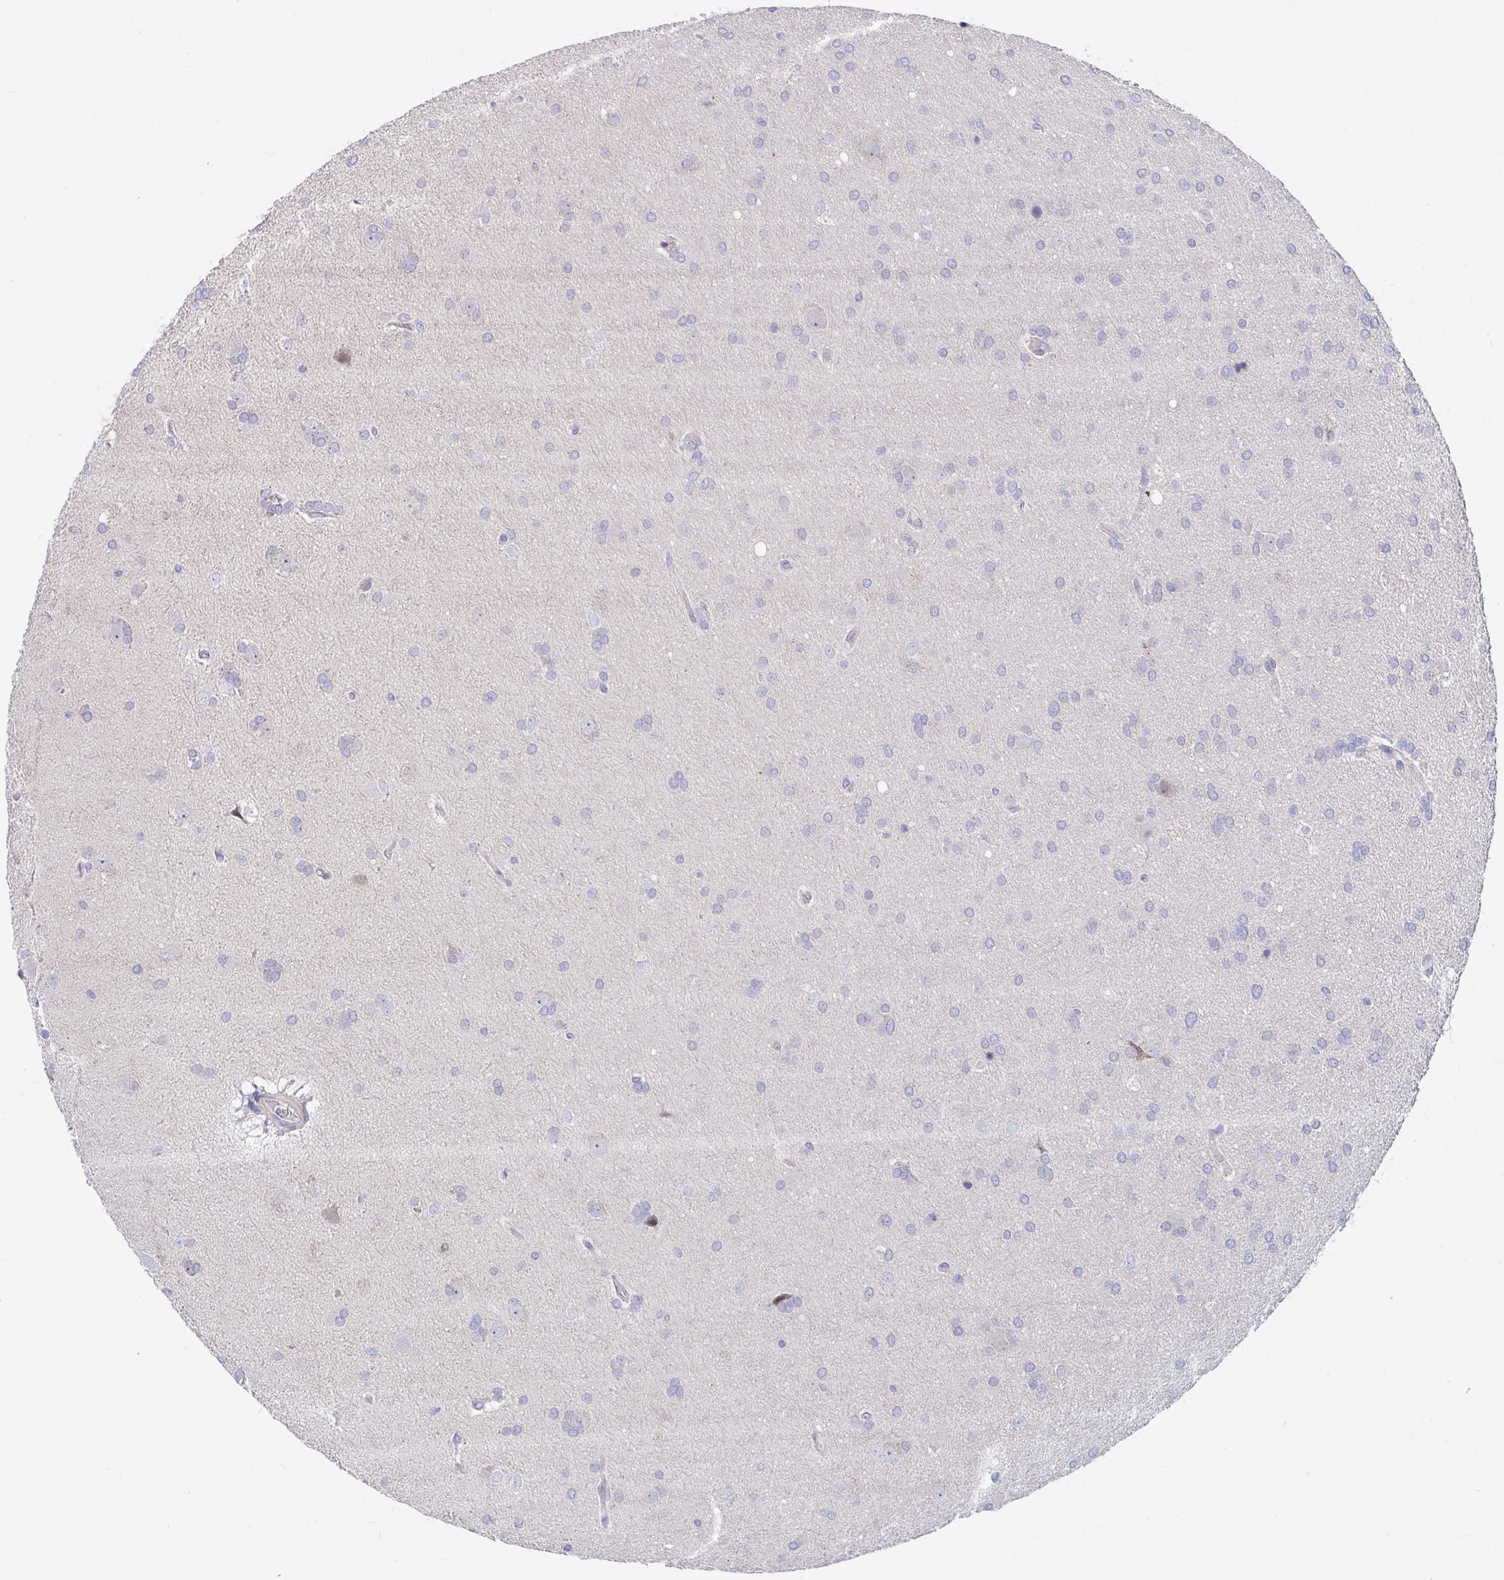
{"staining": {"intensity": "negative", "quantity": "none", "location": "none"}, "tissue": "glioma", "cell_type": "Tumor cells", "image_type": "cancer", "snomed": [{"axis": "morphology", "description": "Glioma, malignant, Low grade"}, {"axis": "topography", "description": "Brain"}], "caption": "Image shows no significant protein positivity in tumor cells of malignant glioma (low-grade).", "gene": "FAM156B", "patient": {"sex": "female", "age": 54}}